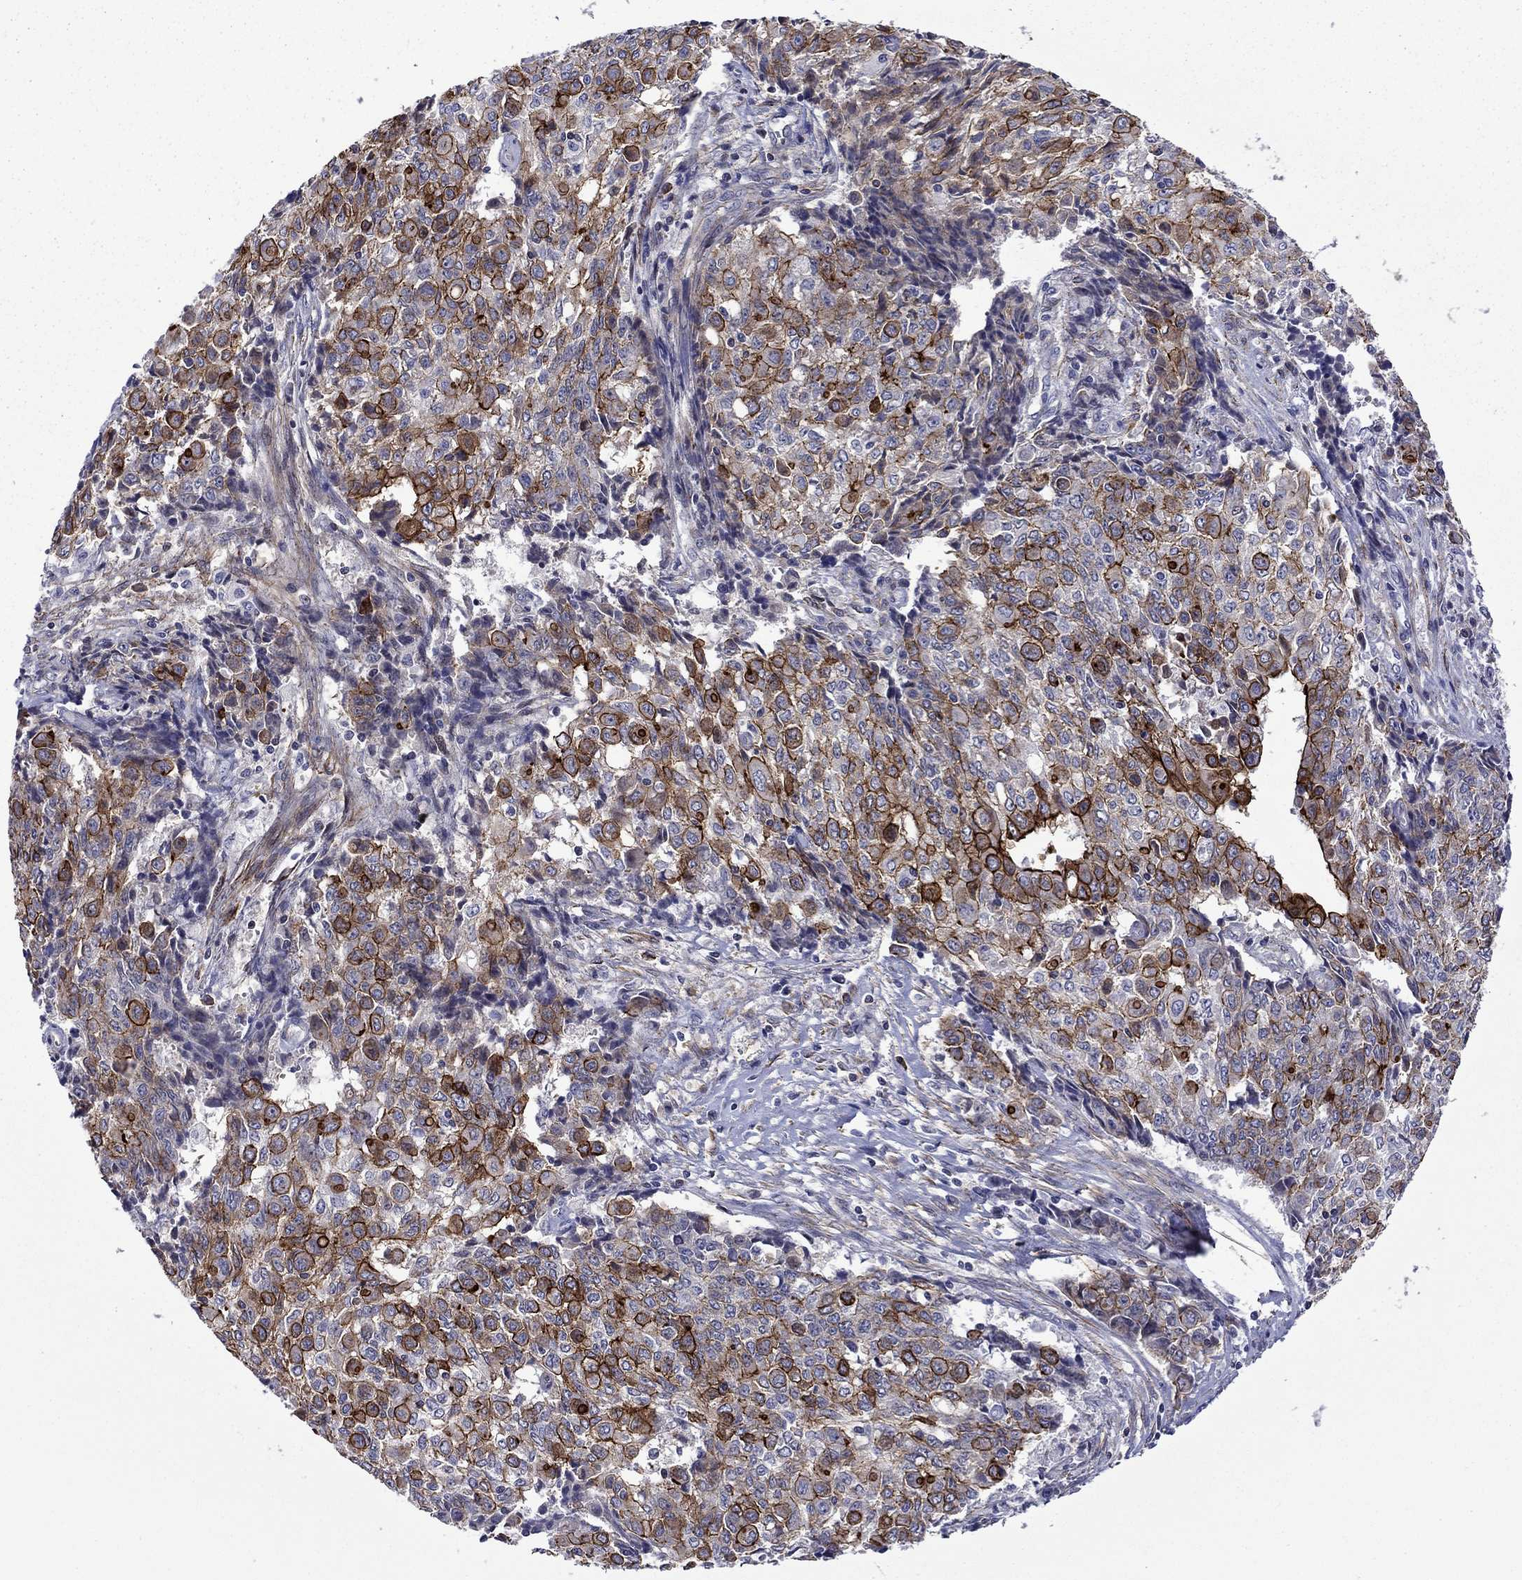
{"staining": {"intensity": "strong", "quantity": "25%-75%", "location": "cytoplasmic/membranous"}, "tissue": "ovarian cancer", "cell_type": "Tumor cells", "image_type": "cancer", "snomed": [{"axis": "morphology", "description": "Carcinoma, endometroid"}, {"axis": "topography", "description": "Ovary"}], "caption": "An IHC micrograph of tumor tissue is shown. Protein staining in brown labels strong cytoplasmic/membranous positivity in endometroid carcinoma (ovarian) within tumor cells. The protein of interest is shown in brown color, while the nuclei are stained blue.", "gene": "LMO7", "patient": {"sex": "female", "age": 42}}